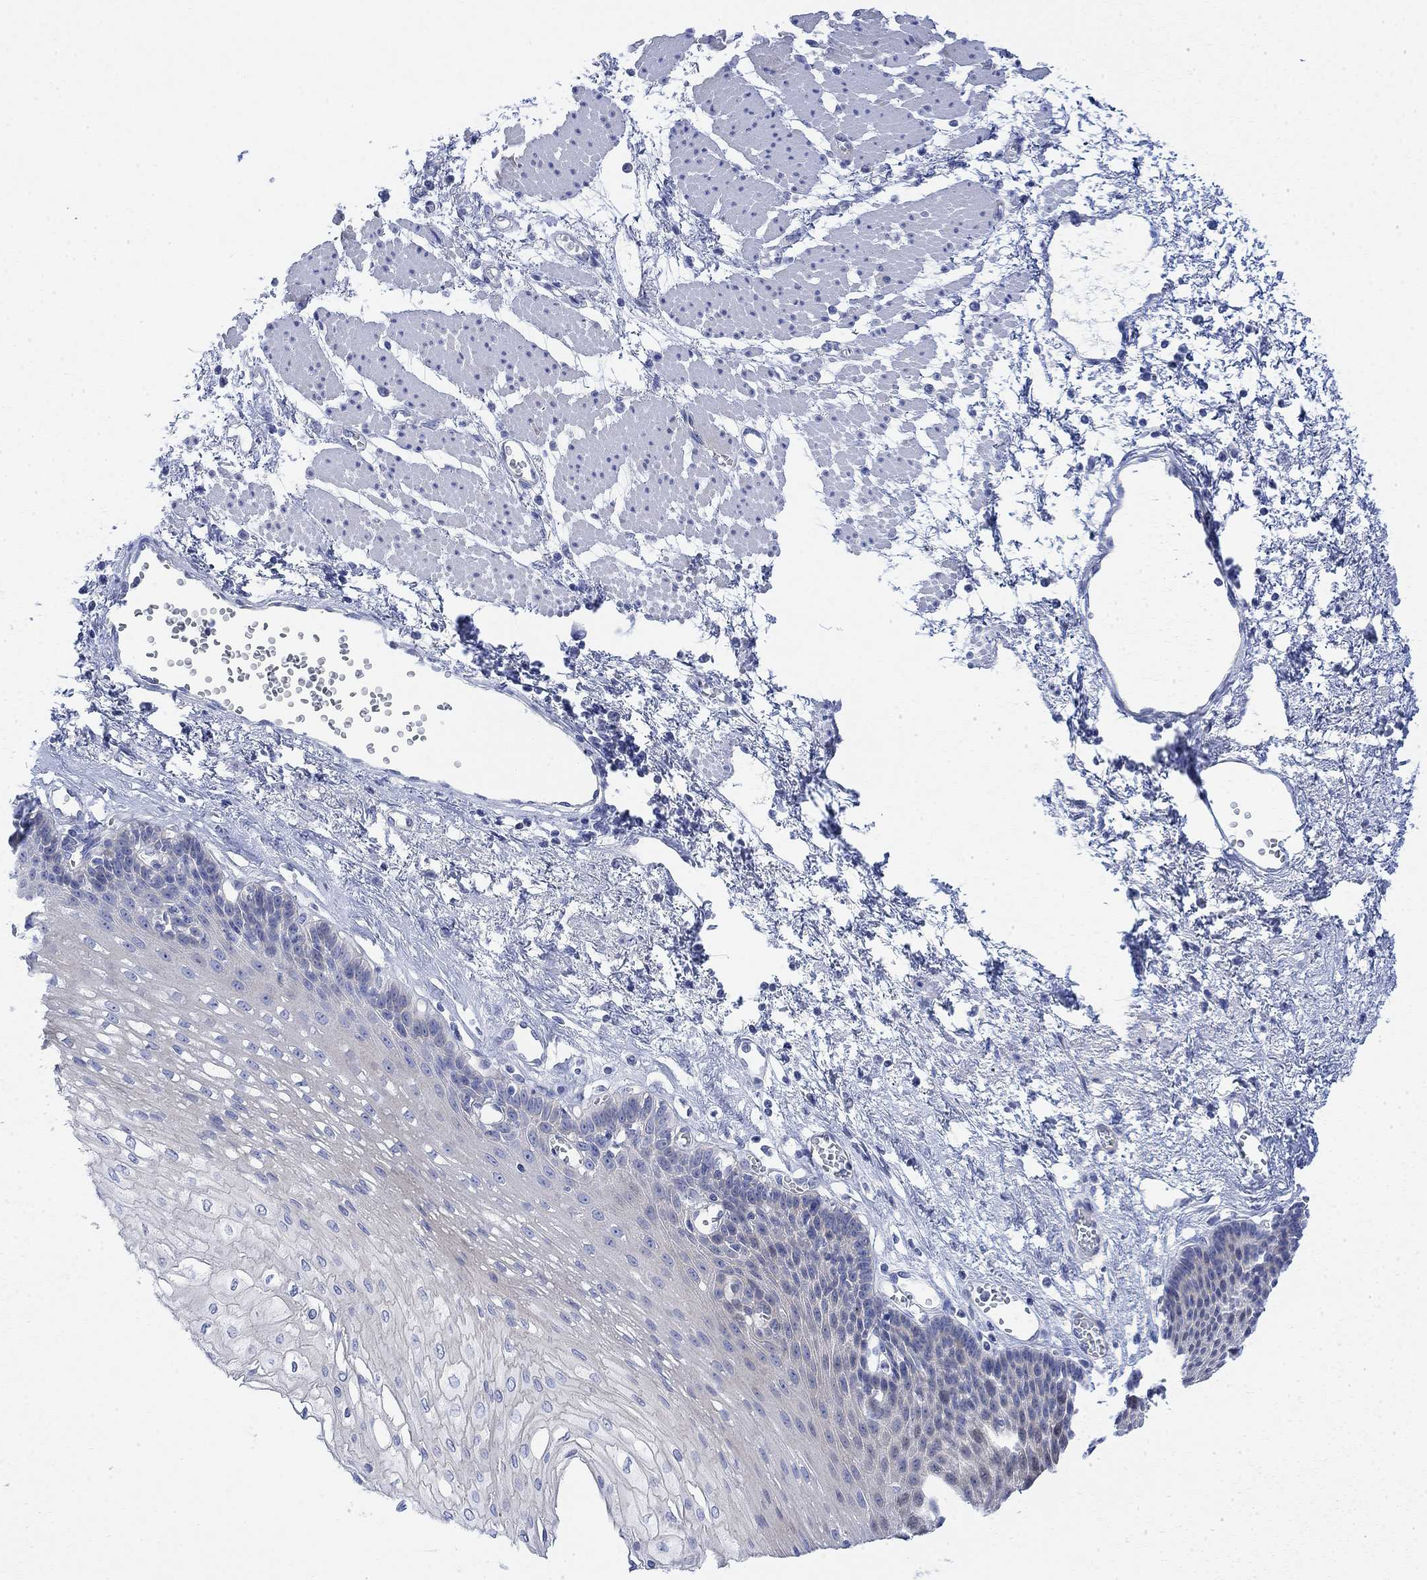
{"staining": {"intensity": "negative", "quantity": "none", "location": "none"}, "tissue": "esophagus", "cell_type": "Squamous epithelial cells", "image_type": "normal", "snomed": [{"axis": "morphology", "description": "Normal tissue, NOS"}, {"axis": "topography", "description": "Esophagus"}], "caption": "An image of esophagus stained for a protein exhibits no brown staining in squamous epithelial cells.", "gene": "TLDC2", "patient": {"sex": "female", "age": 62}}